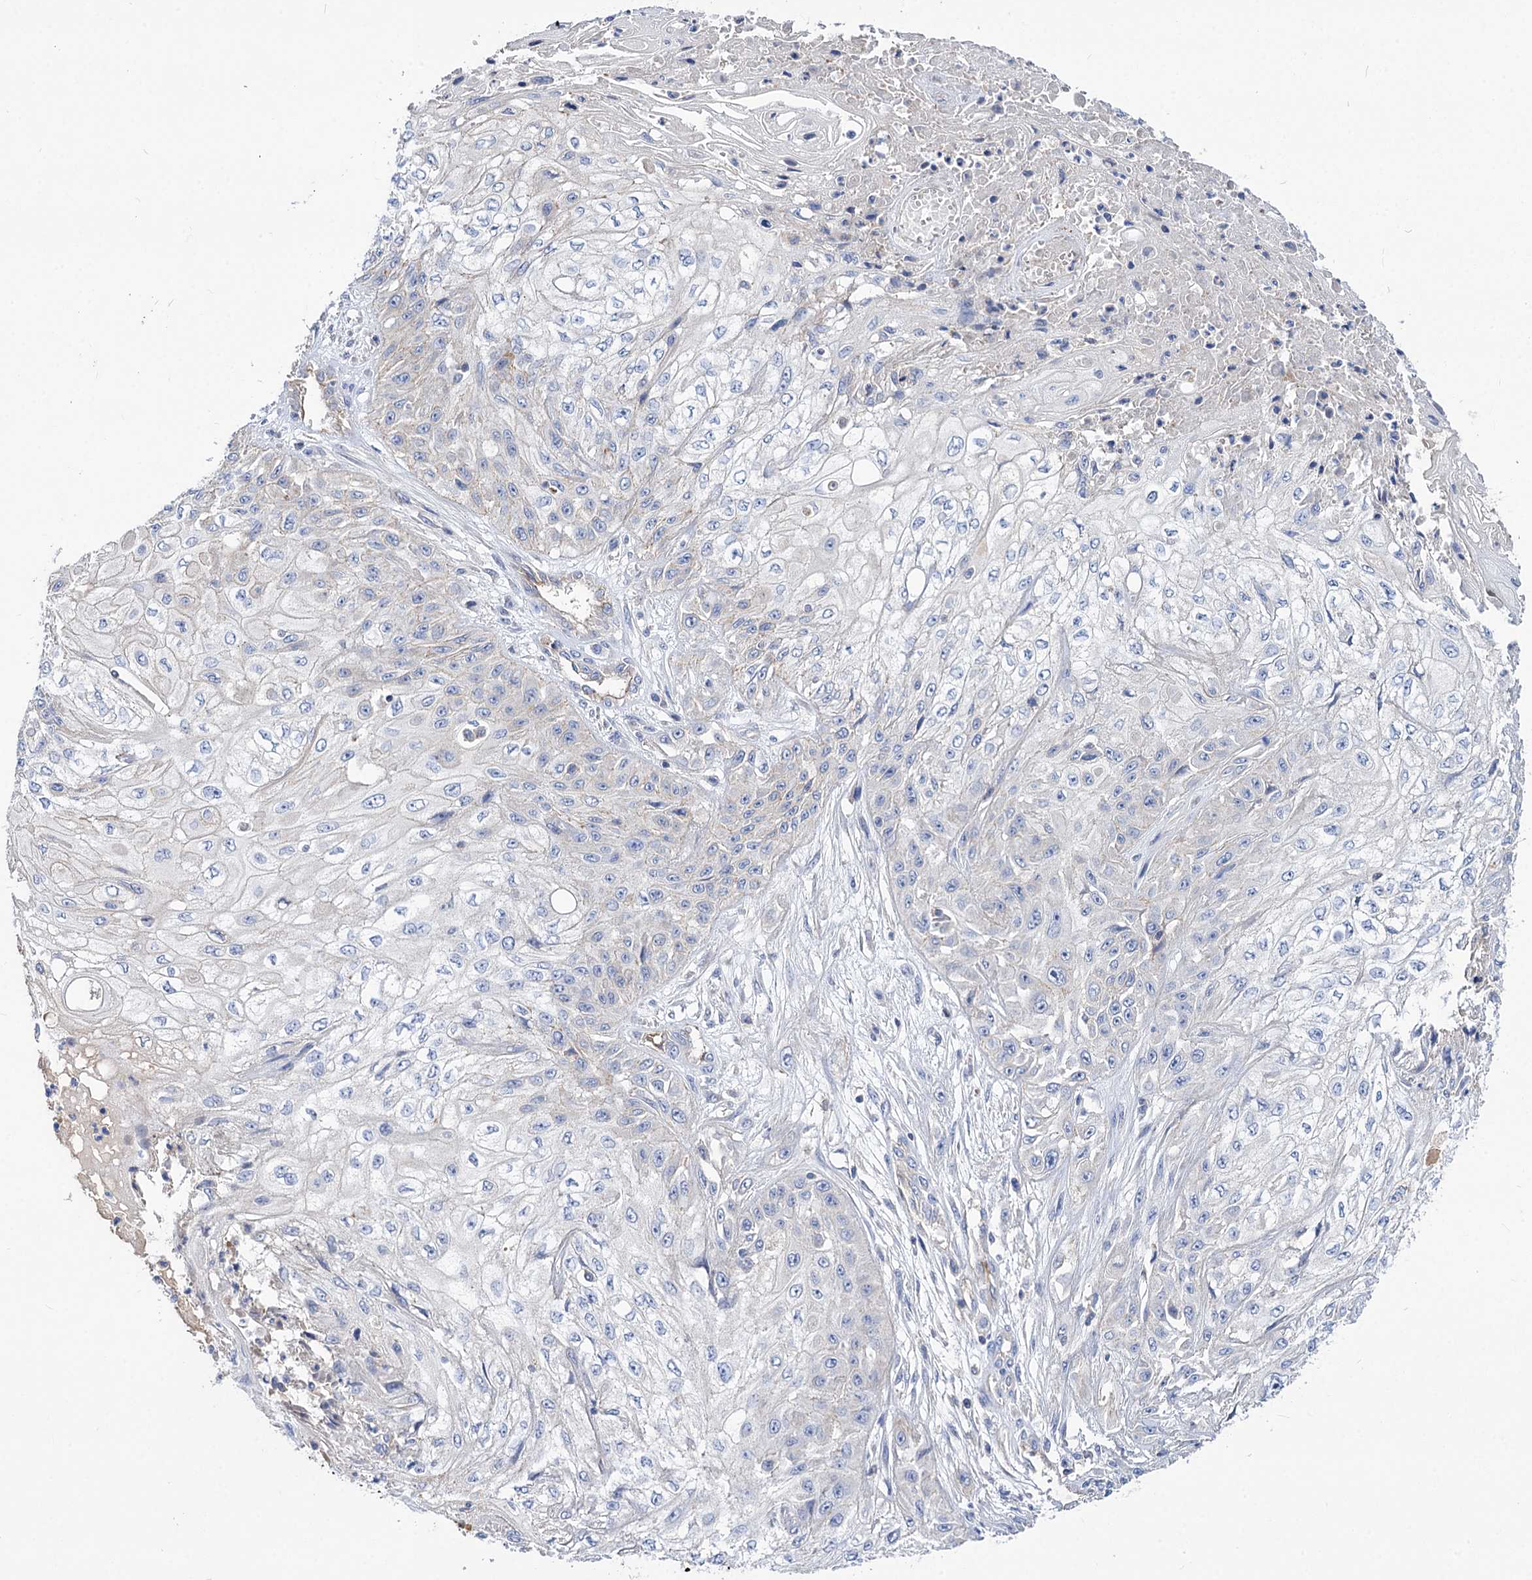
{"staining": {"intensity": "negative", "quantity": "none", "location": "none"}, "tissue": "skin cancer", "cell_type": "Tumor cells", "image_type": "cancer", "snomed": [{"axis": "morphology", "description": "Squamous cell carcinoma, NOS"}, {"axis": "morphology", "description": "Squamous cell carcinoma, metastatic, NOS"}, {"axis": "topography", "description": "Skin"}, {"axis": "topography", "description": "Lymph node"}], "caption": "DAB immunohistochemical staining of skin squamous cell carcinoma reveals no significant staining in tumor cells.", "gene": "NUDCD2", "patient": {"sex": "male", "age": 75}}